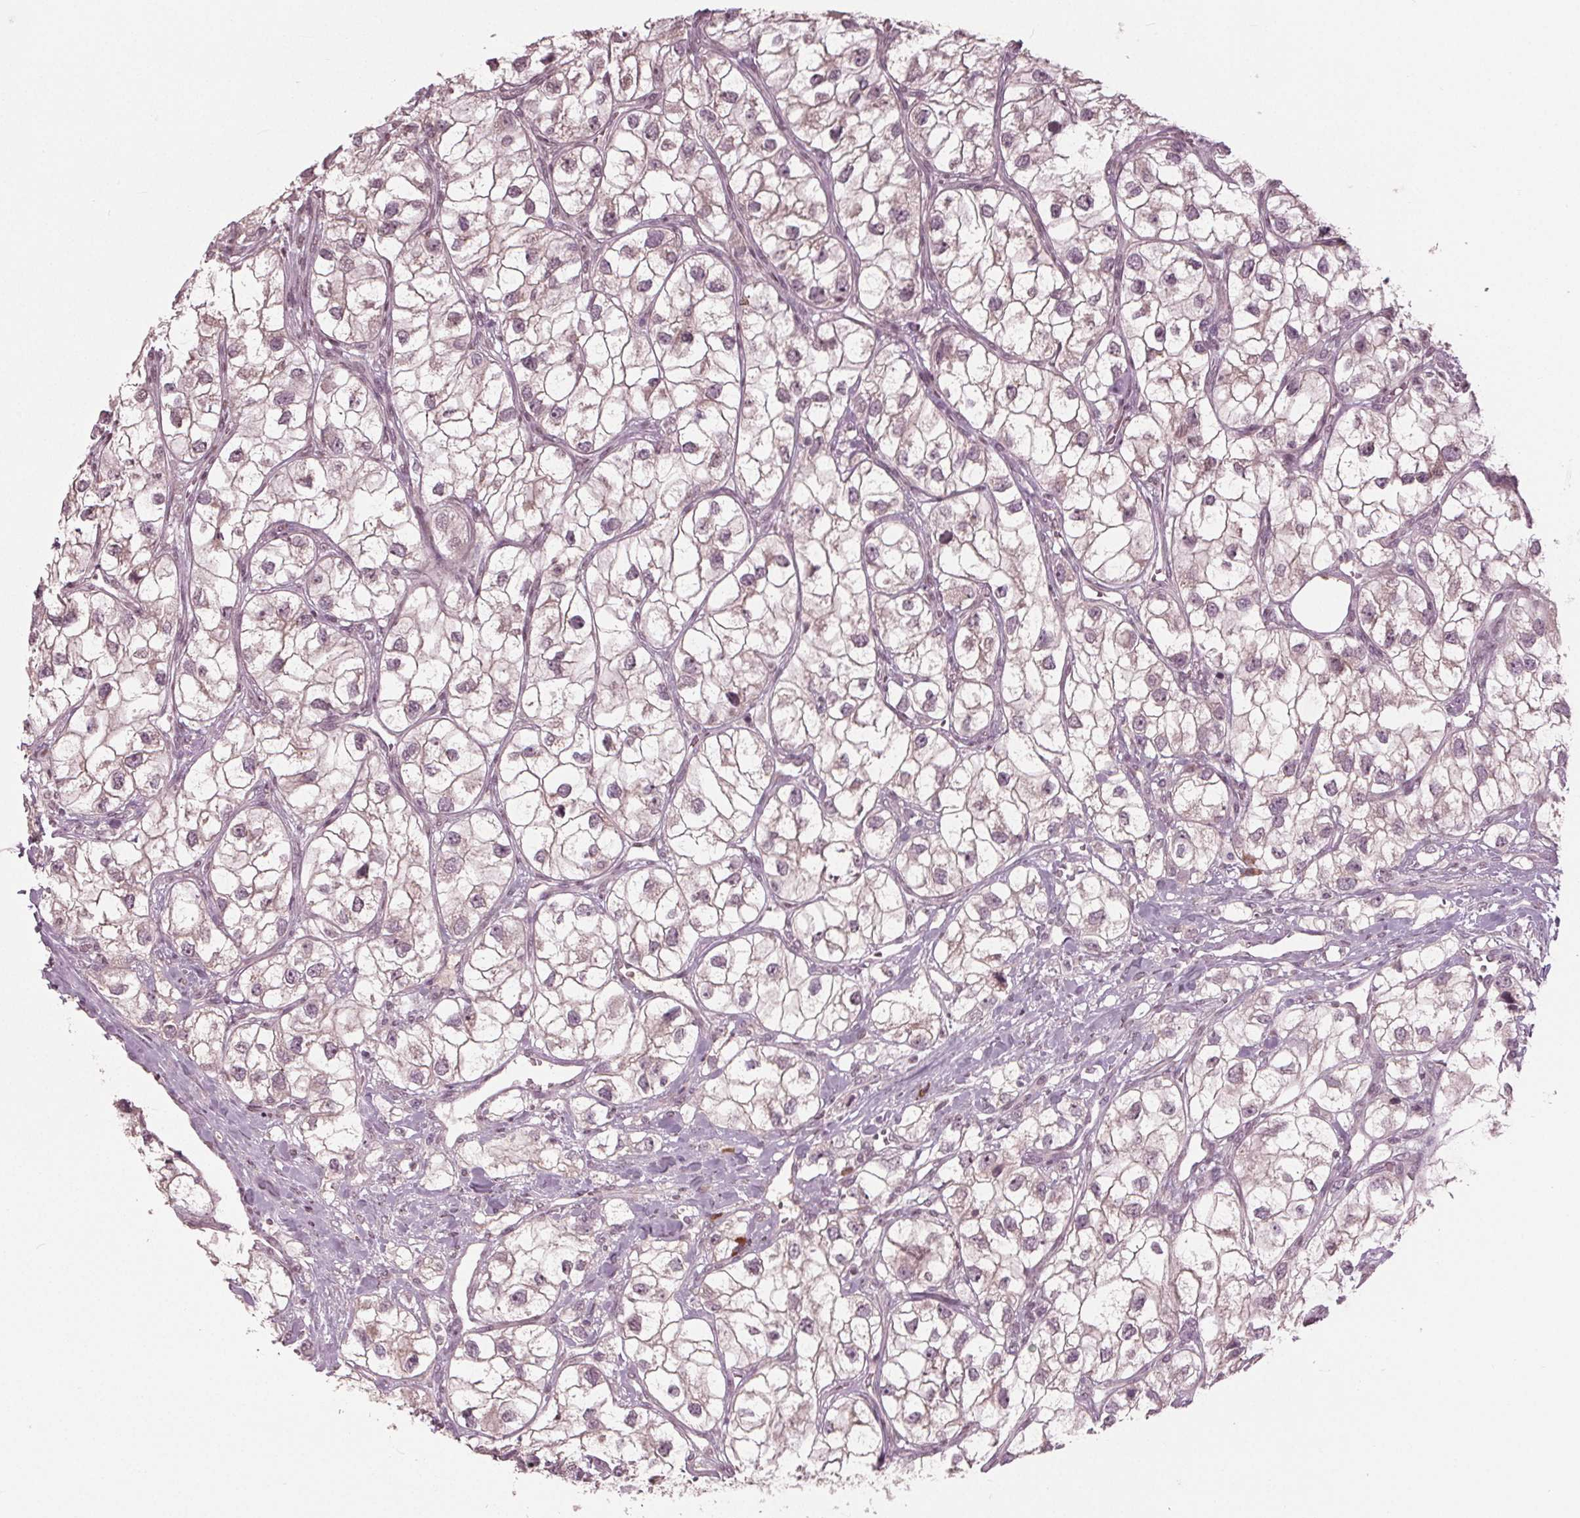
{"staining": {"intensity": "negative", "quantity": "none", "location": "none"}, "tissue": "renal cancer", "cell_type": "Tumor cells", "image_type": "cancer", "snomed": [{"axis": "morphology", "description": "Adenocarcinoma, NOS"}, {"axis": "topography", "description": "Kidney"}], "caption": "A high-resolution histopathology image shows immunohistochemistry (IHC) staining of renal cancer (adenocarcinoma), which demonstrates no significant staining in tumor cells.", "gene": "CXCL16", "patient": {"sex": "male", "age": 59}}